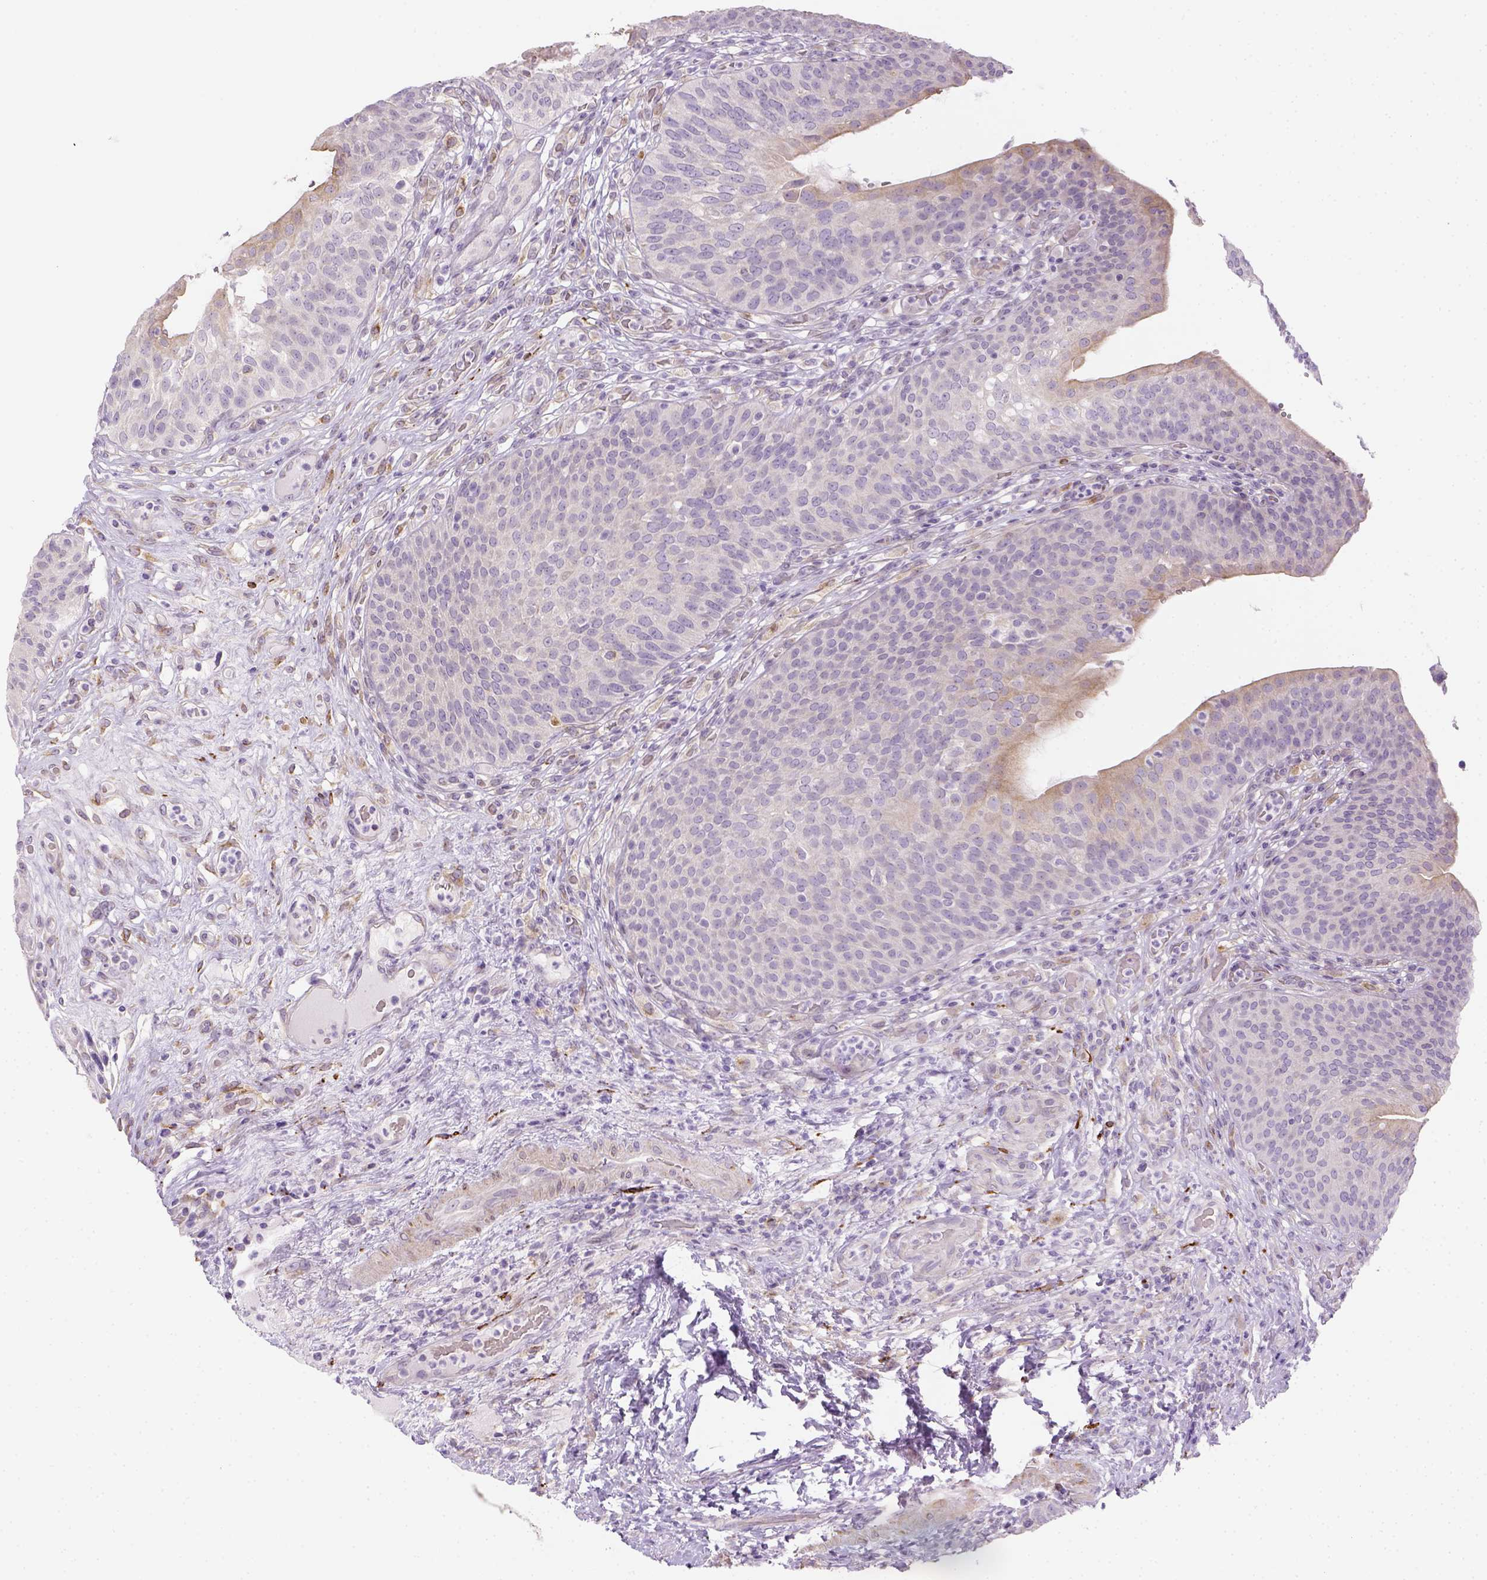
{"staining": {"intensity": "negative", "quantity": "none", "location": "none"}, "tissue": "urinary bladder", "cell_type": "Urothelial cells", "image_type": "normal", "snomed": [{"axis": "morphology", "description": "Normal tissue, NOS"}, {"axis": "topography", "description": "Urinary bladder"}, {"axis": "topography", "description": "Peripheral nerve tissue"}], "caption": "DAB immunohistochemical staining of unremarkable human urinary bladder reveals no significant positivity in urothelial cells.", "gene": "CACNB1", "patient": {"sex": "male", "age": 66}}